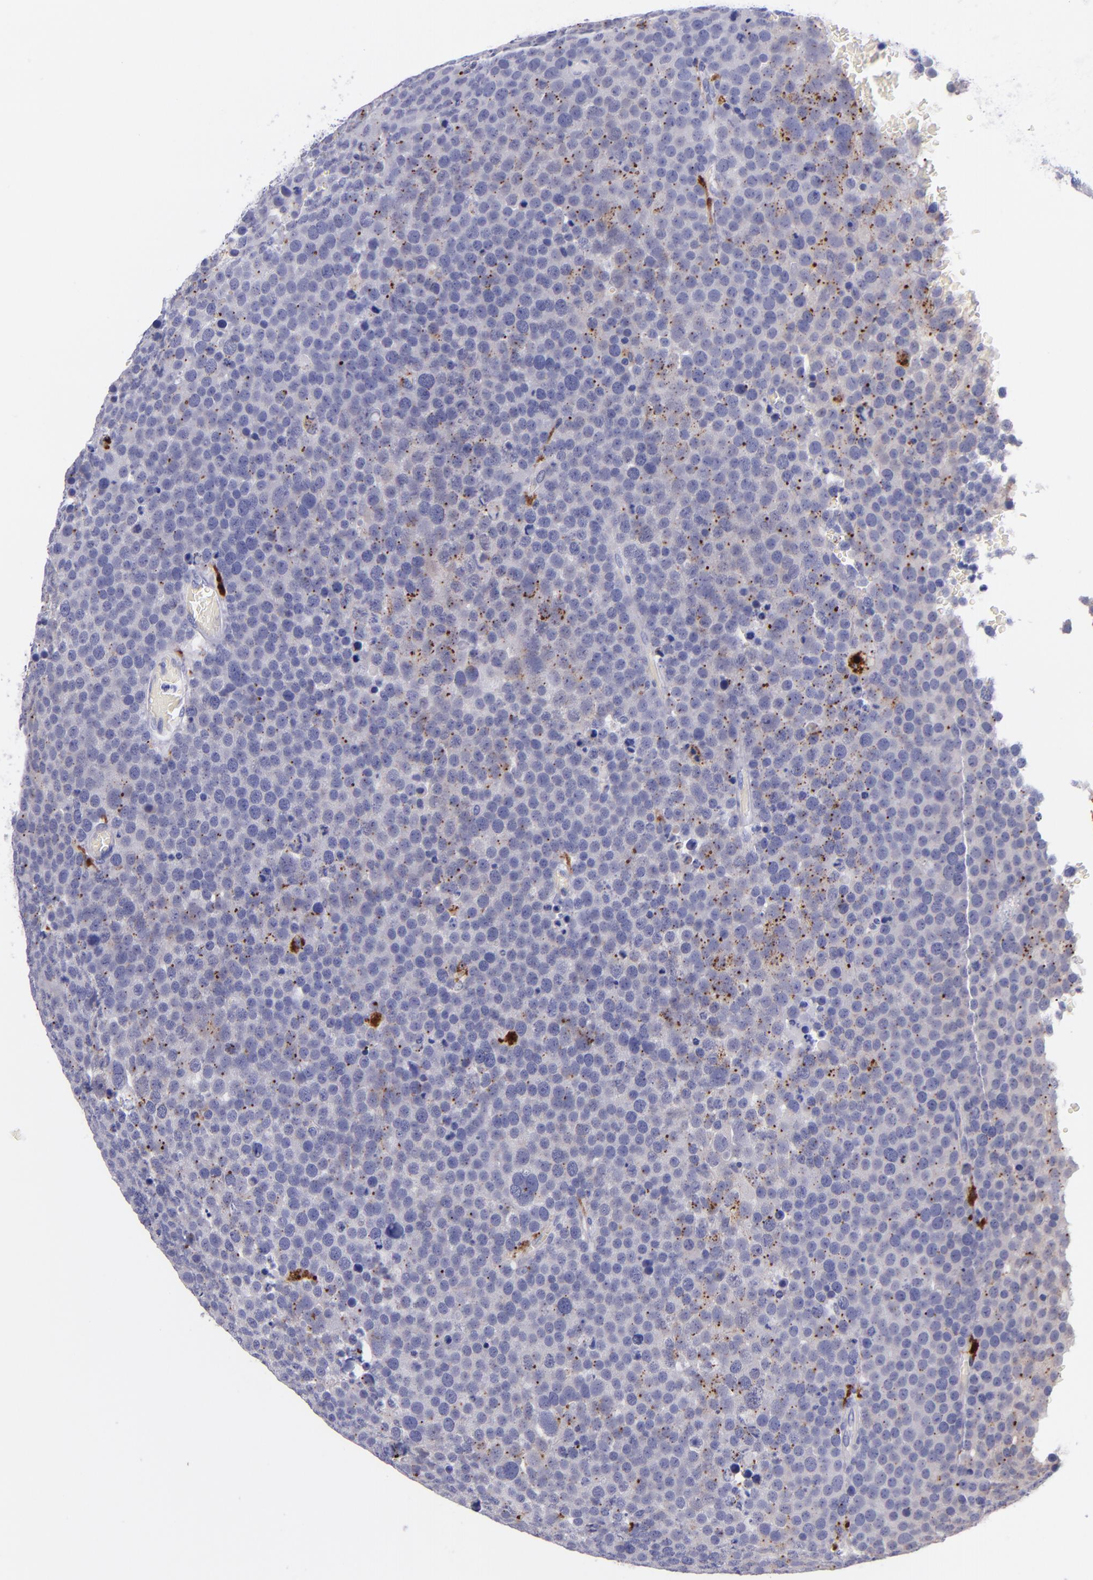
{"staining": {"intensity": "negative", "quantity": "none", "location": "none"}, "tissue": "testis cancer", "cell_type": "Tumor cells", "image_type": "cancer", "snomed": [{"axis": "morphology", "description": "Seminoma, NOS"}, {"axis": "topography", "description": "Testis"}], "caption": "An immunohistochemistry photomicrograph of testis cancer is shown. There is no staining in tumor cells of testis cancer. (DAB IHC, high magnification).", "gene": "IVL", "patient": {"sex": "male", "age": 71}}